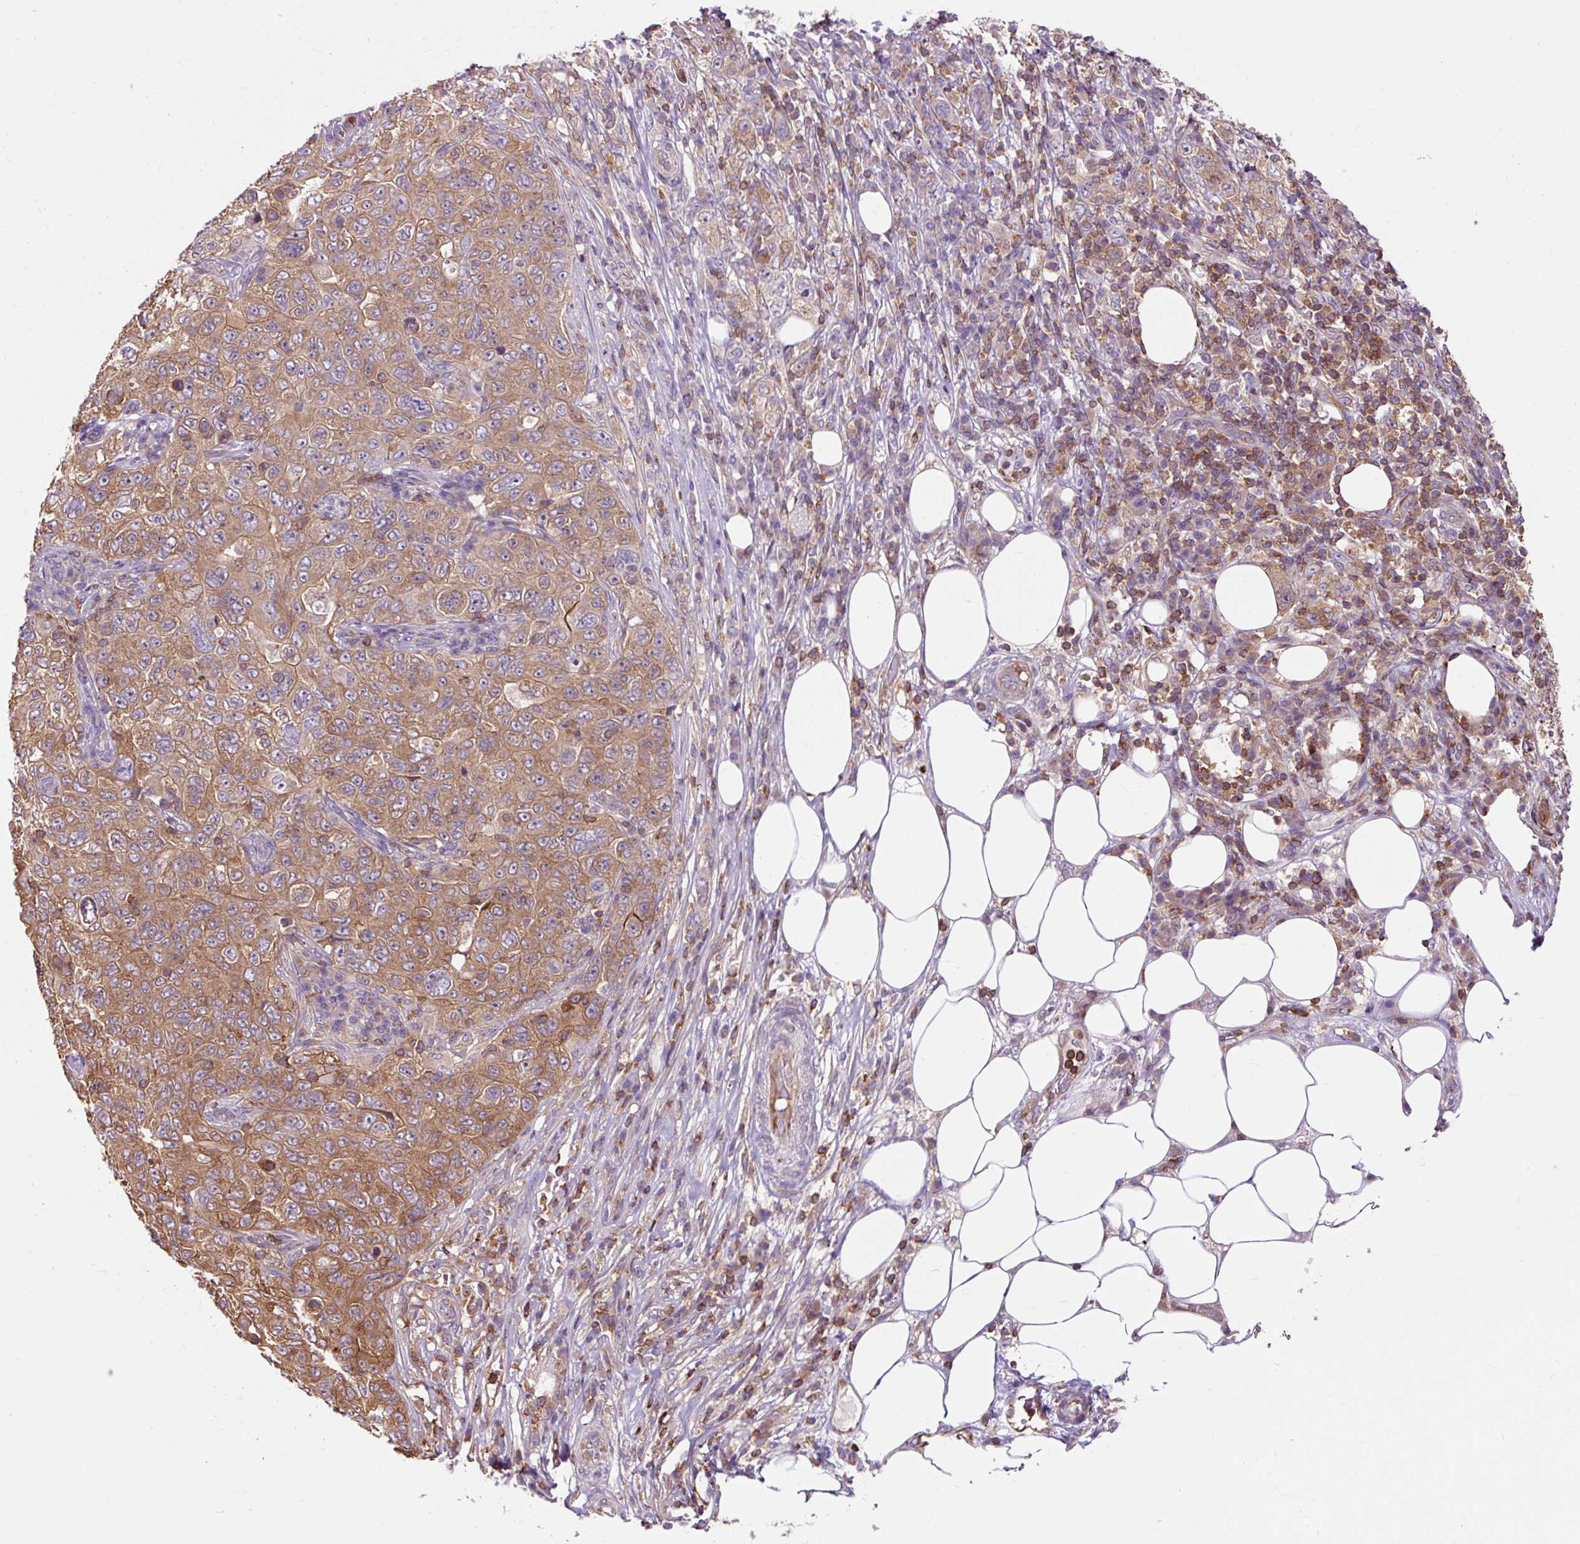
{"staining": {"intensity": "moderate", "quantity": ">75%", "location": "cytoplasmic/membranous"}, "tissue": "pancreatic cancer", "cell_type": "Tumor cells", "image_type": "cancer", "snomed": [{"axis": "morphology", "description": "Adenocarcinoma, NOS"}, {"axis": "topography", "description": "Pancreas"}], "caption": "Pancreatic adenocarcinoma stained for a protein (brown) exhibits moderate cytoplasmic/membranous positive staining in approximately >75% of tumor cells.", "gene": "CISD3", "patient": {"sex": "male", "age": 68}}